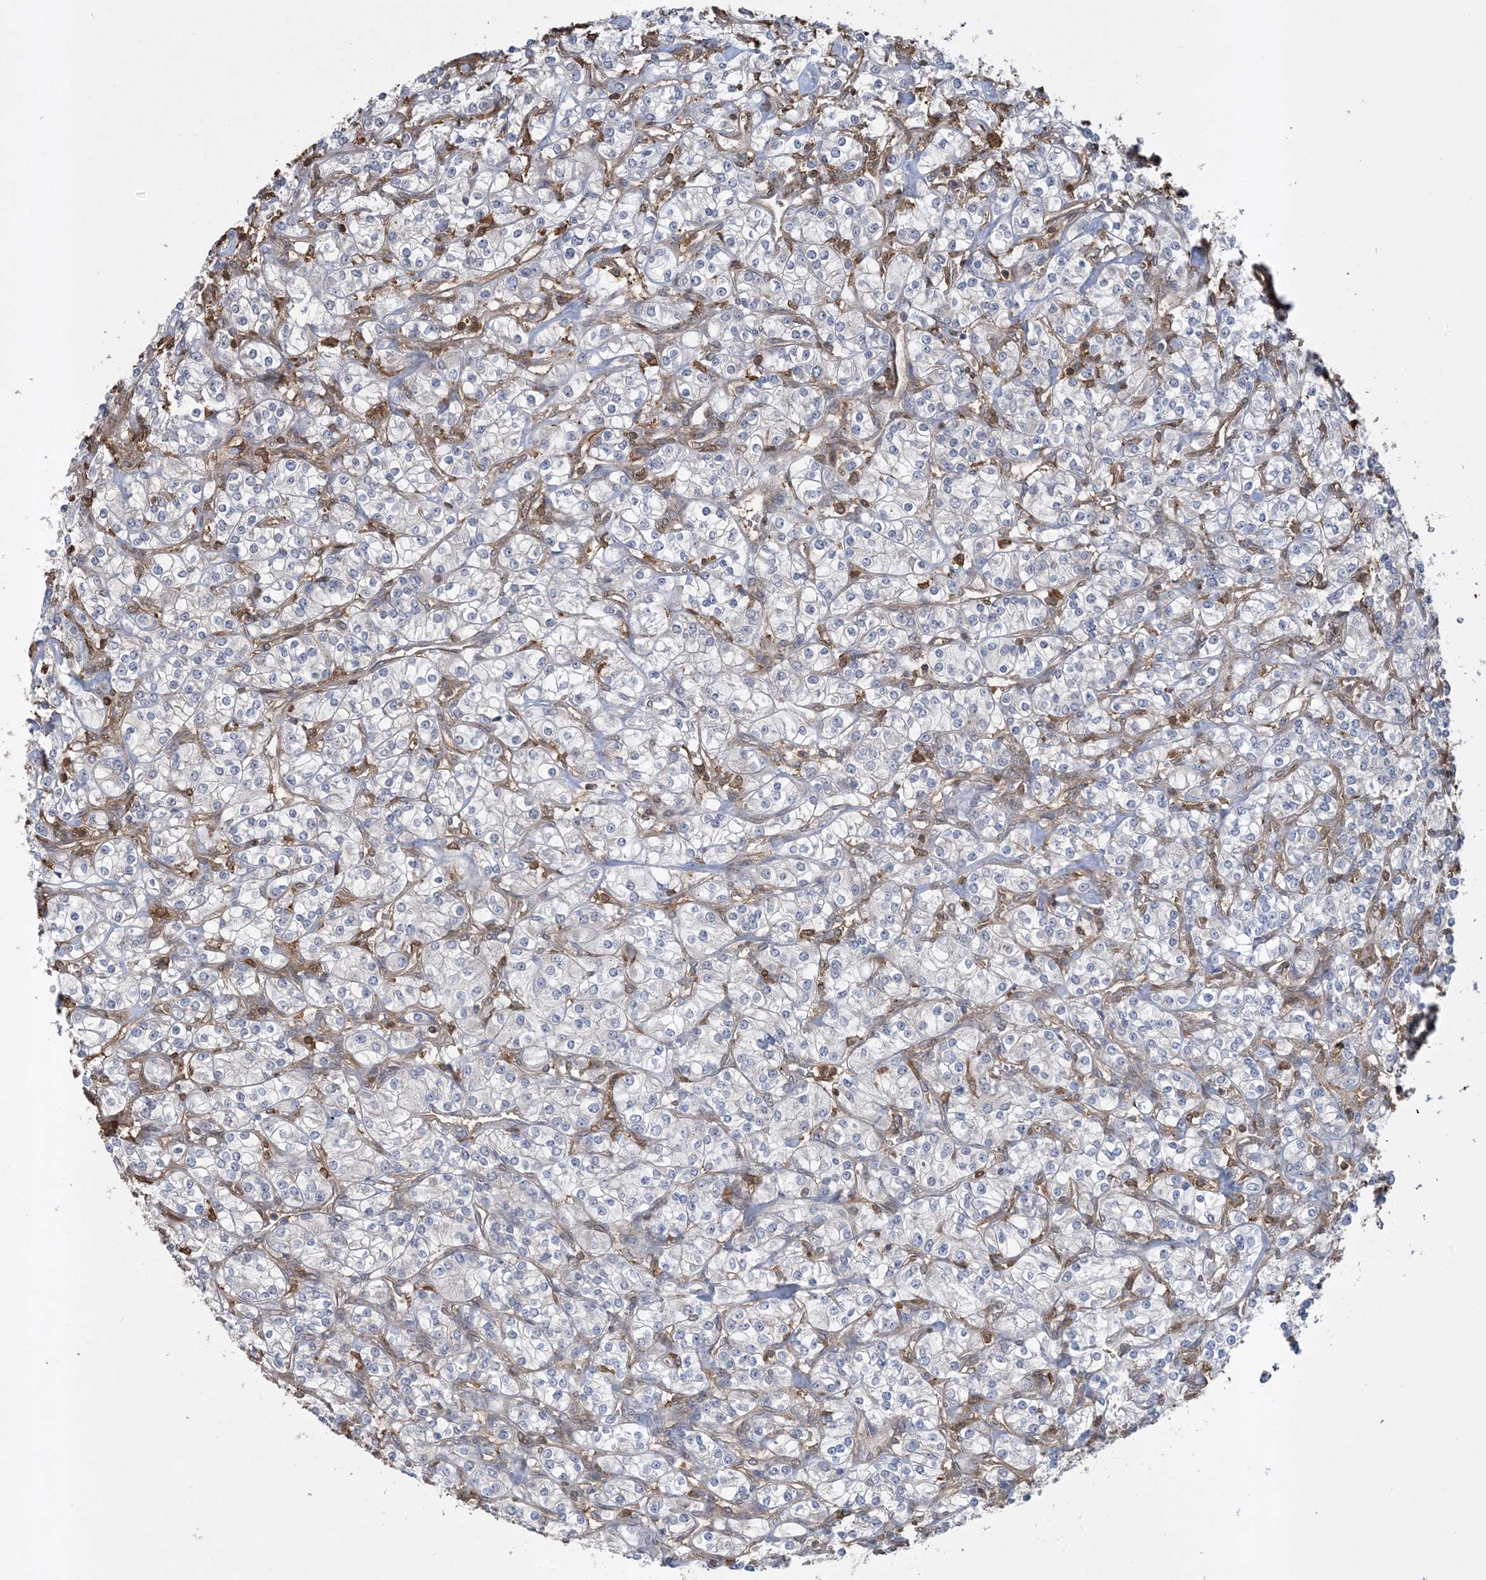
{"staining": {"intensity": "negative", "quantity": "none", "location": "none"}, "tissue": "renal cancer", "cell_type": "Tumor cells", "image_type": "cancer", "snomed": [{"axis": "morphology", "description": "Adenocarcinoma, NOS"}, {"axis": "topography", "description": "Kidney"}], "caption": "A high-resolution image shows immunohistochemistry (IHC) staining of adenocarcinoma (renal), which exhibits no significant staining in tumor cells.", "gene": "TMSB4X", "patient": {"sex": "male", "age": 77}}